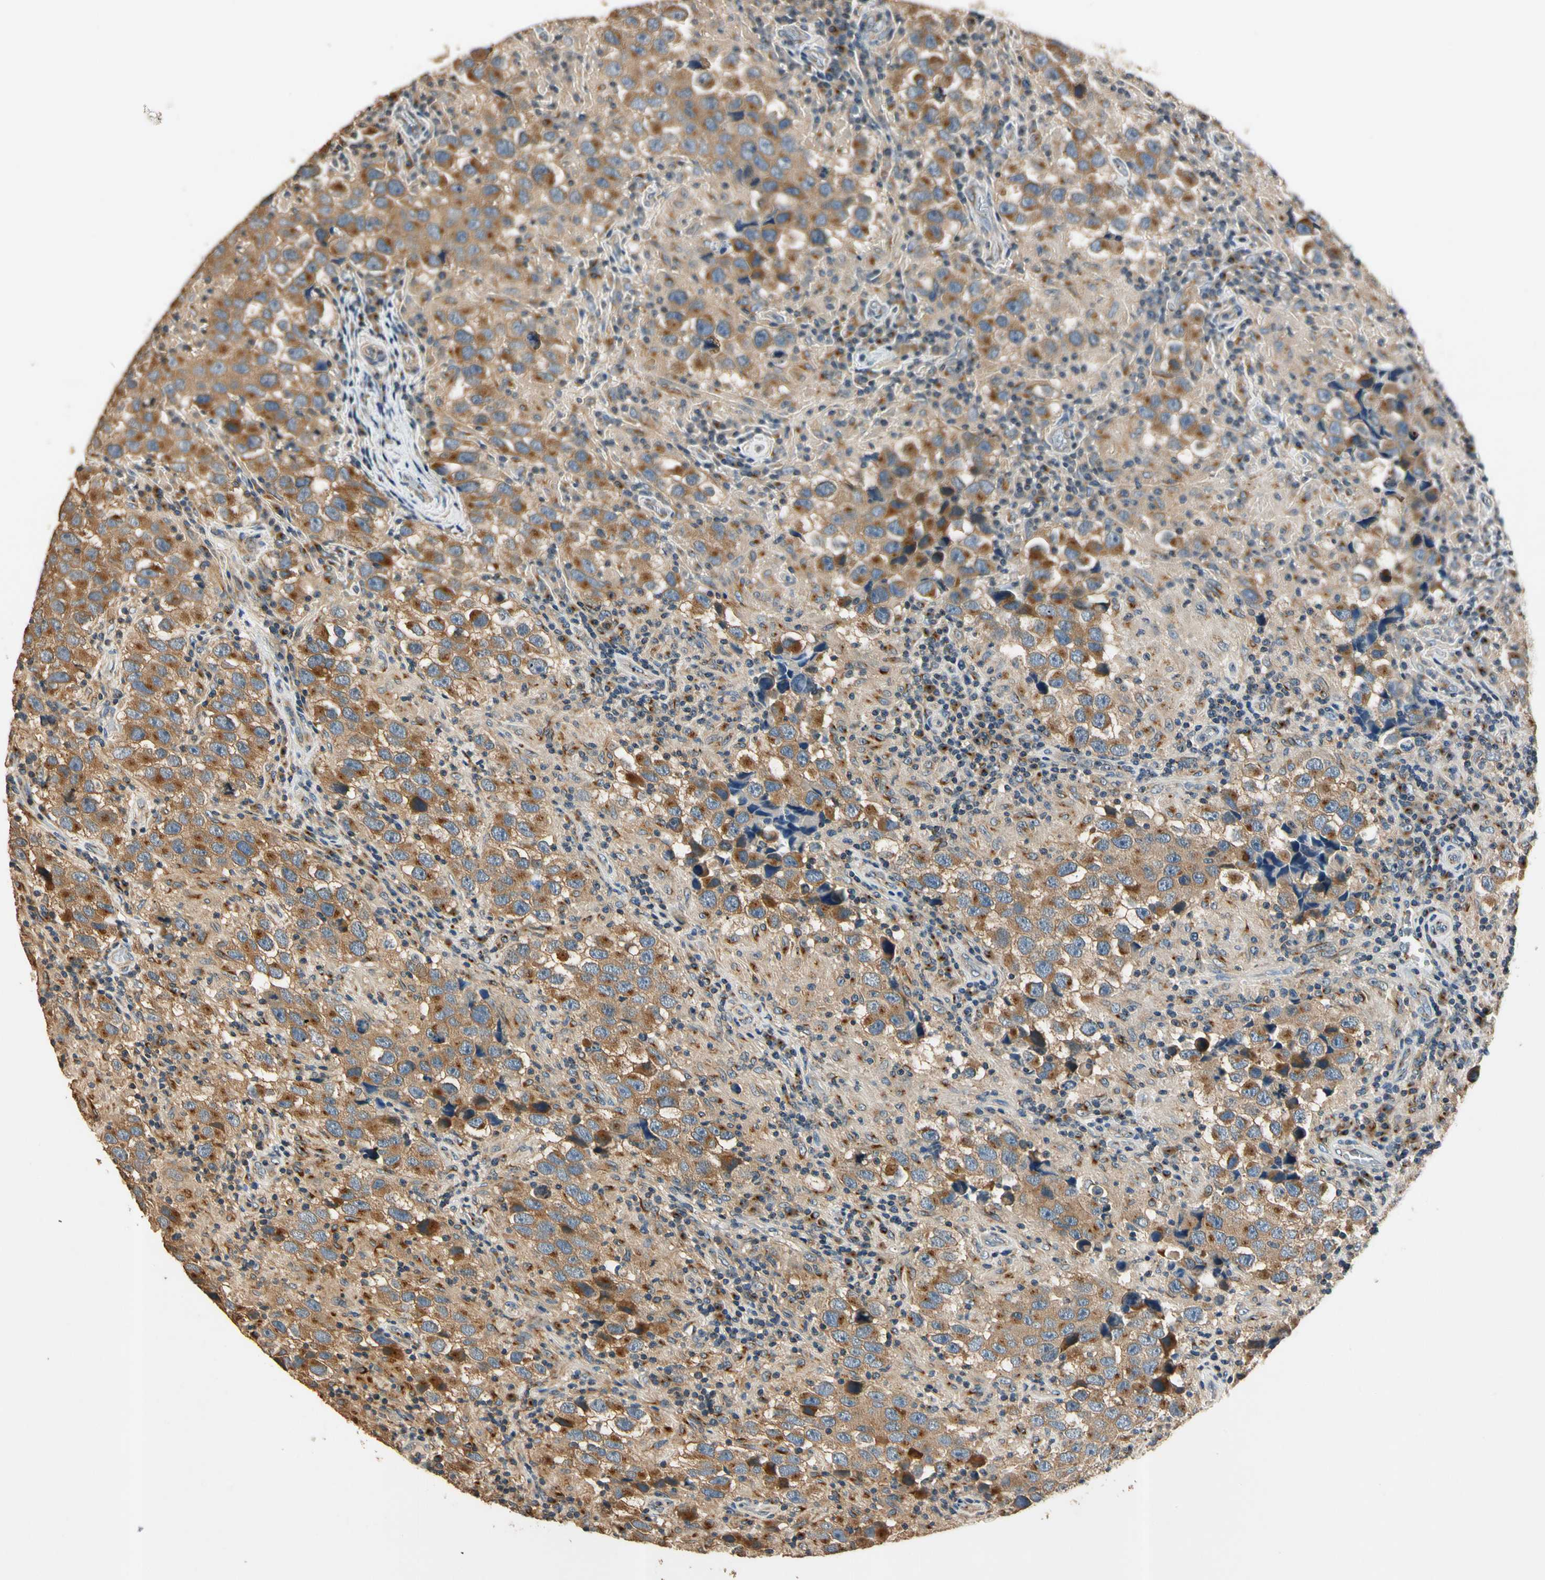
{"staining": {"intensity": "moderate", "quantity": ">75%", "location": "cytoplasmic/membranous"}, "tissue": "testis cancer", "cell_type": "Tumor cells", "image_type": "cancer", "snomed": [{"axis": "morphology", "description": "Carcinoma, Embryonal, NOS"}, {"axis": "topography", "description": "Testis"}], "caption": "A brown stain highlights moderate cytoplasmic/membranous positivity of a protein in testis cancer tumor cells.", "gene": "AKAP9", "patient": {"sex": "male", "age": 21}}